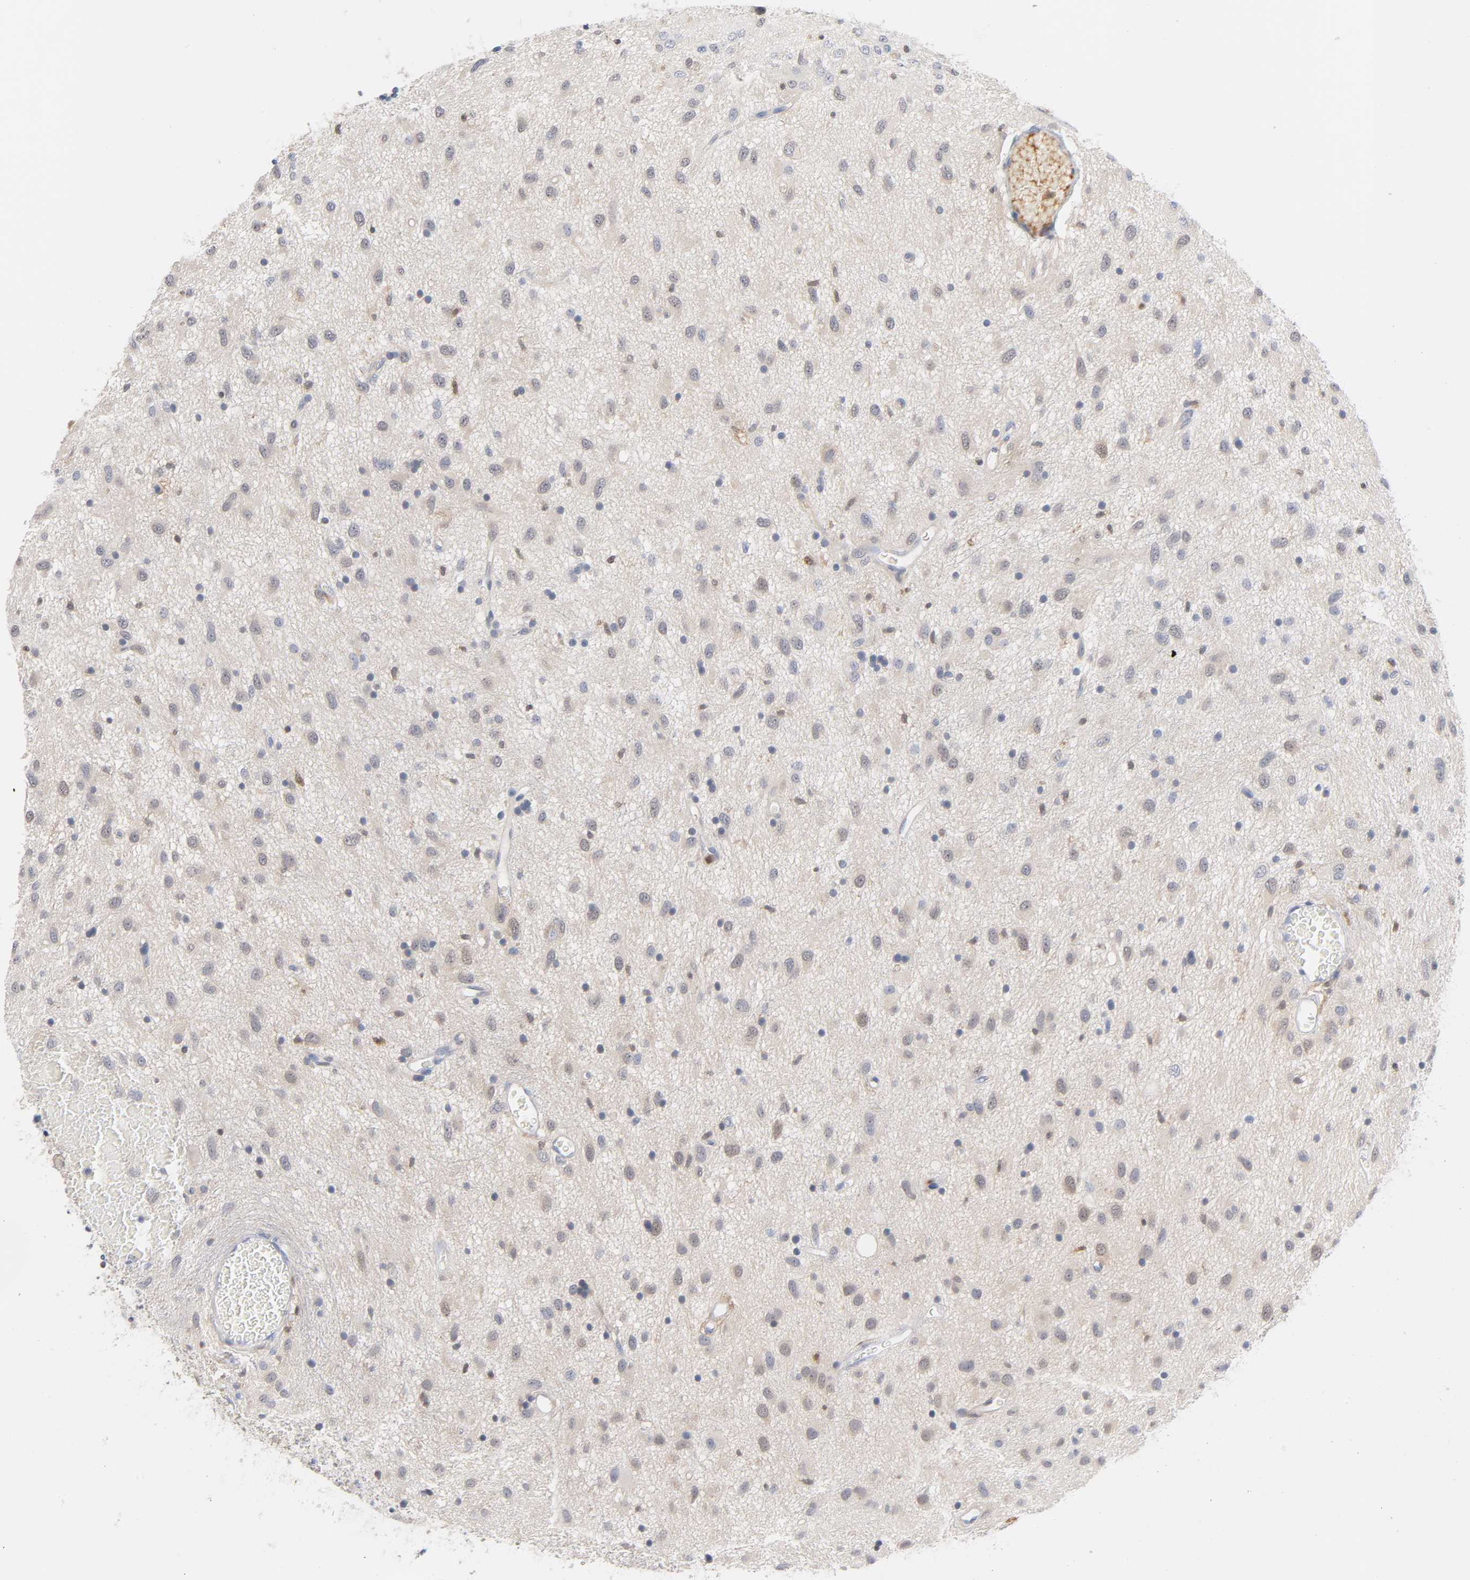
{"staining": {"intensity": "negative", "quantity": "none", "location": "none"}, "tissue": "glioma", "cell_type": "Tumor cells", "image_type": "cancer", "snomed": [{"axis": "morphology", "description": "Glioma, malignant, Low grade"}, {"axis": "topography", "description": "Brain"}], "caption": "This is an immunohistochemistry (IHC) image of human malignant glioma (low-grade). There is no staining in tumor cells.", "gene": "IL18", "patient": {"sex": "male", "age": 77}}